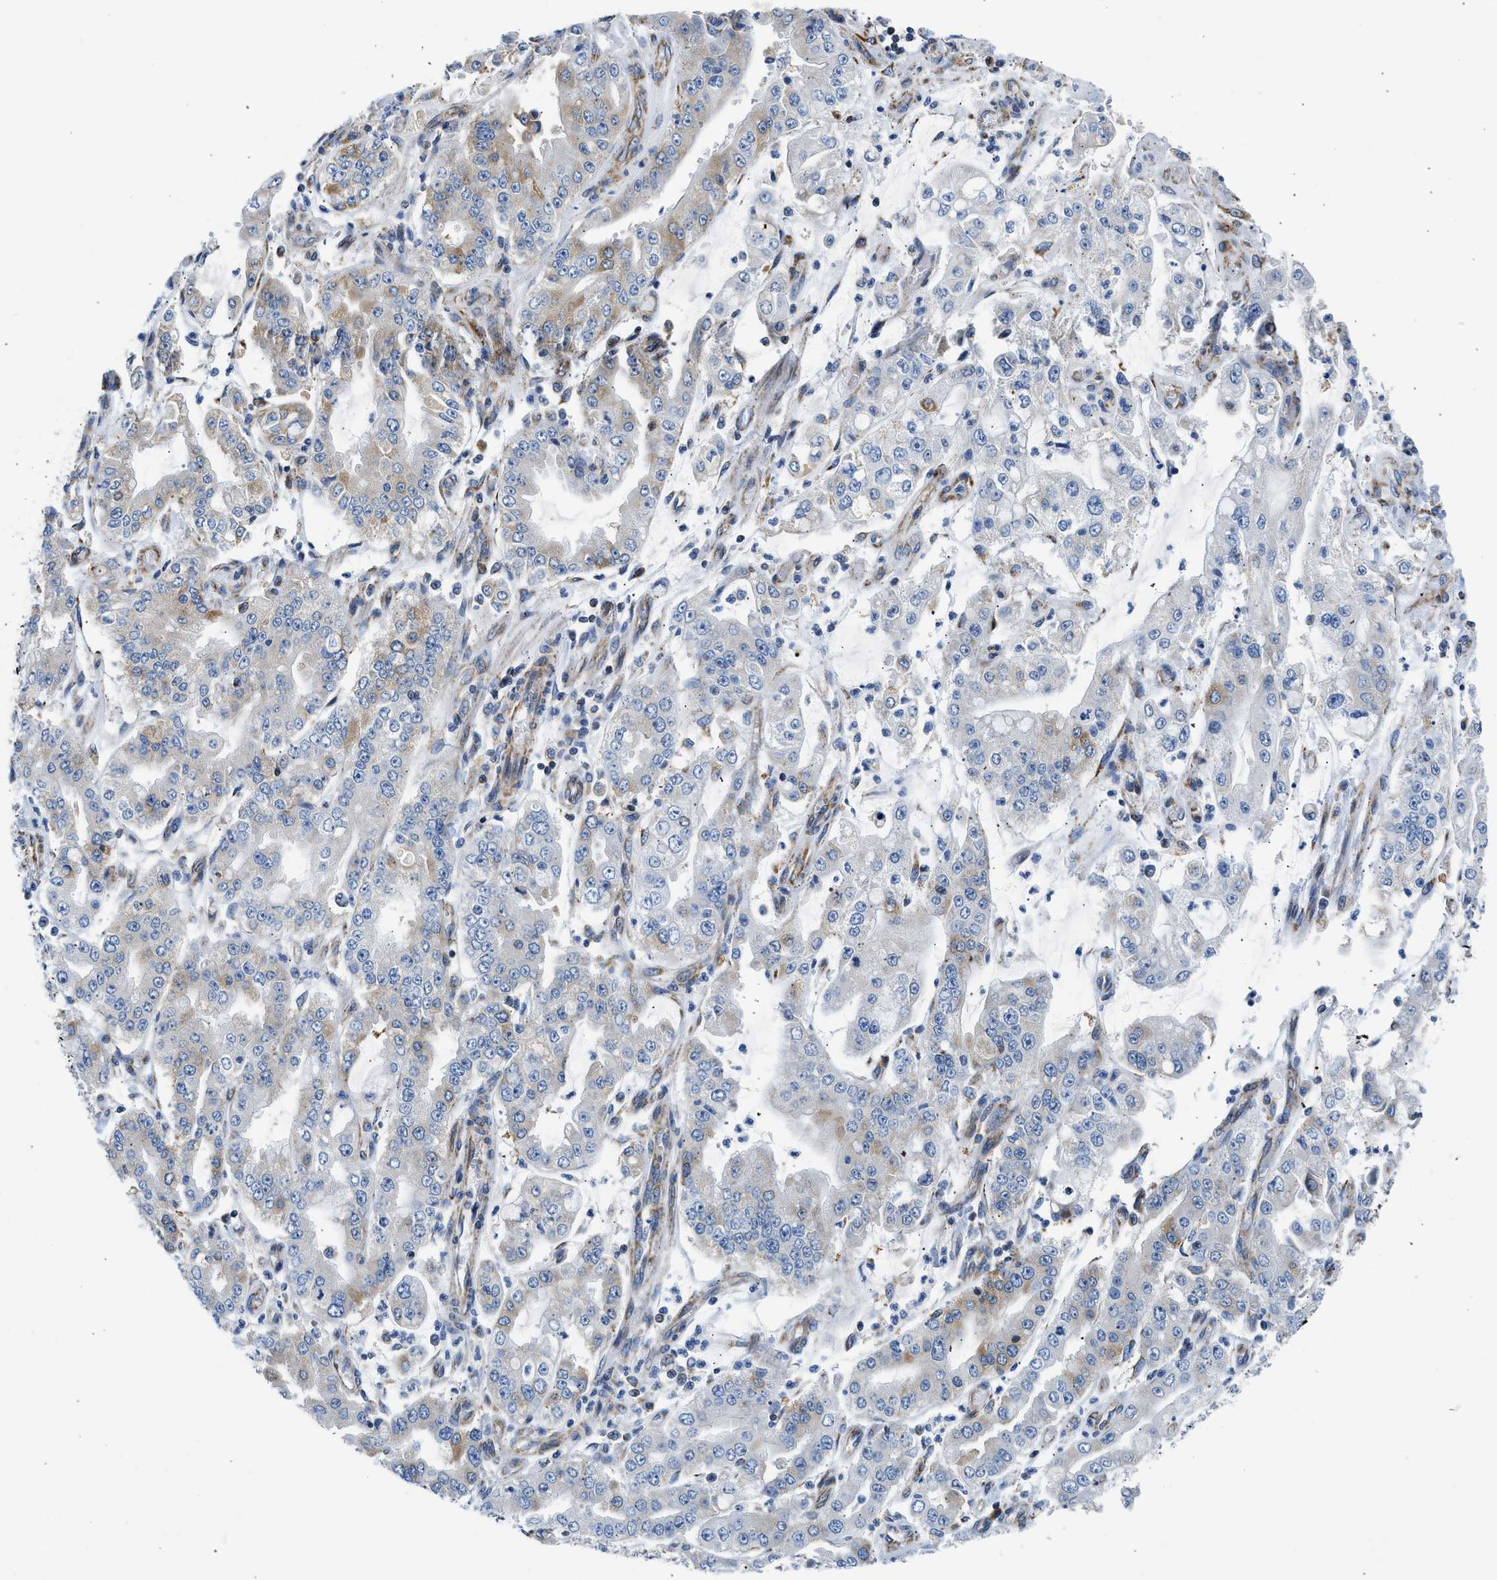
{"staining": {"intensity": "weak", "quantity": "25%-75%", "location": "cytoplasmic/membranous"}, "tissue": "stomach cancer", "cell_type": "Tumor cells", "image_type": "cancer", "snomed": [{"axis": "morphology", "description": "Adenocarcinoma, NOS"}, {"axis": "topography", "description": "Stomach"}], "caption": "Weak cytoplasmic/membranous protein expression is seen in about 25%-75% of tumor cells in stomach adenocarcinoma. The protein is shown in brown color, while the nuclei are stained blue.", "gene": "CAMKK2", "patient": {"sex": "male", "age": 76}}